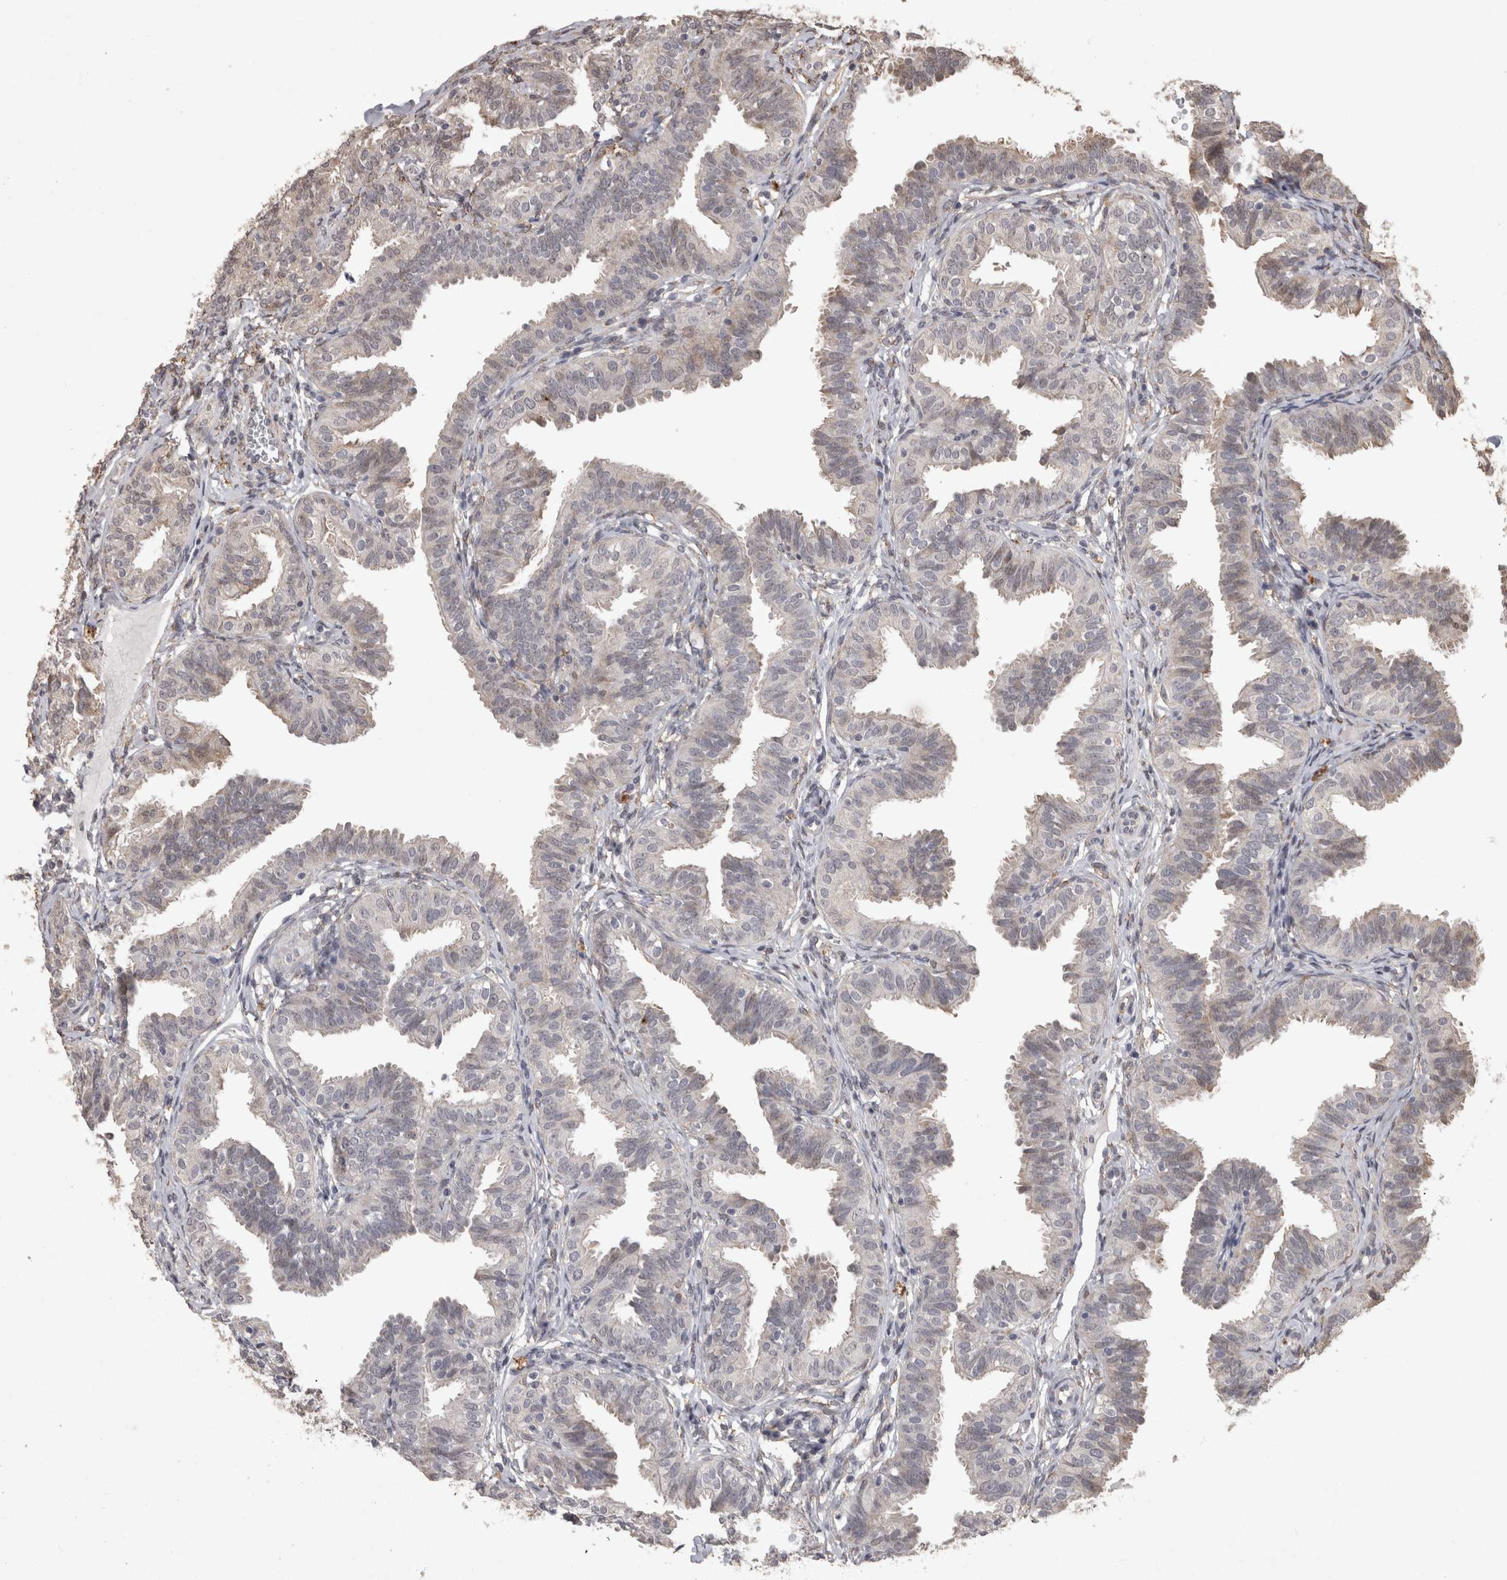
{"staining": {"intensity": "weak", "quantity": "<25%", "location": "nuclear"}, "tissue": "fallopian tube", "cell_type": "Glandular cells", "image_type": "normal", "snomed": [{"axis": "morphology", "description": "Normal tissue, NOS"}, {"axis": "topography", "description": "Fallopian tube"}], "caption": "Human fallopian tube stained for a protein using immunohistochemistry (IHC) displays no expression in glandular cells.", "gene": "MEP1A", "patient": {"sex": "female", "age": 35}}